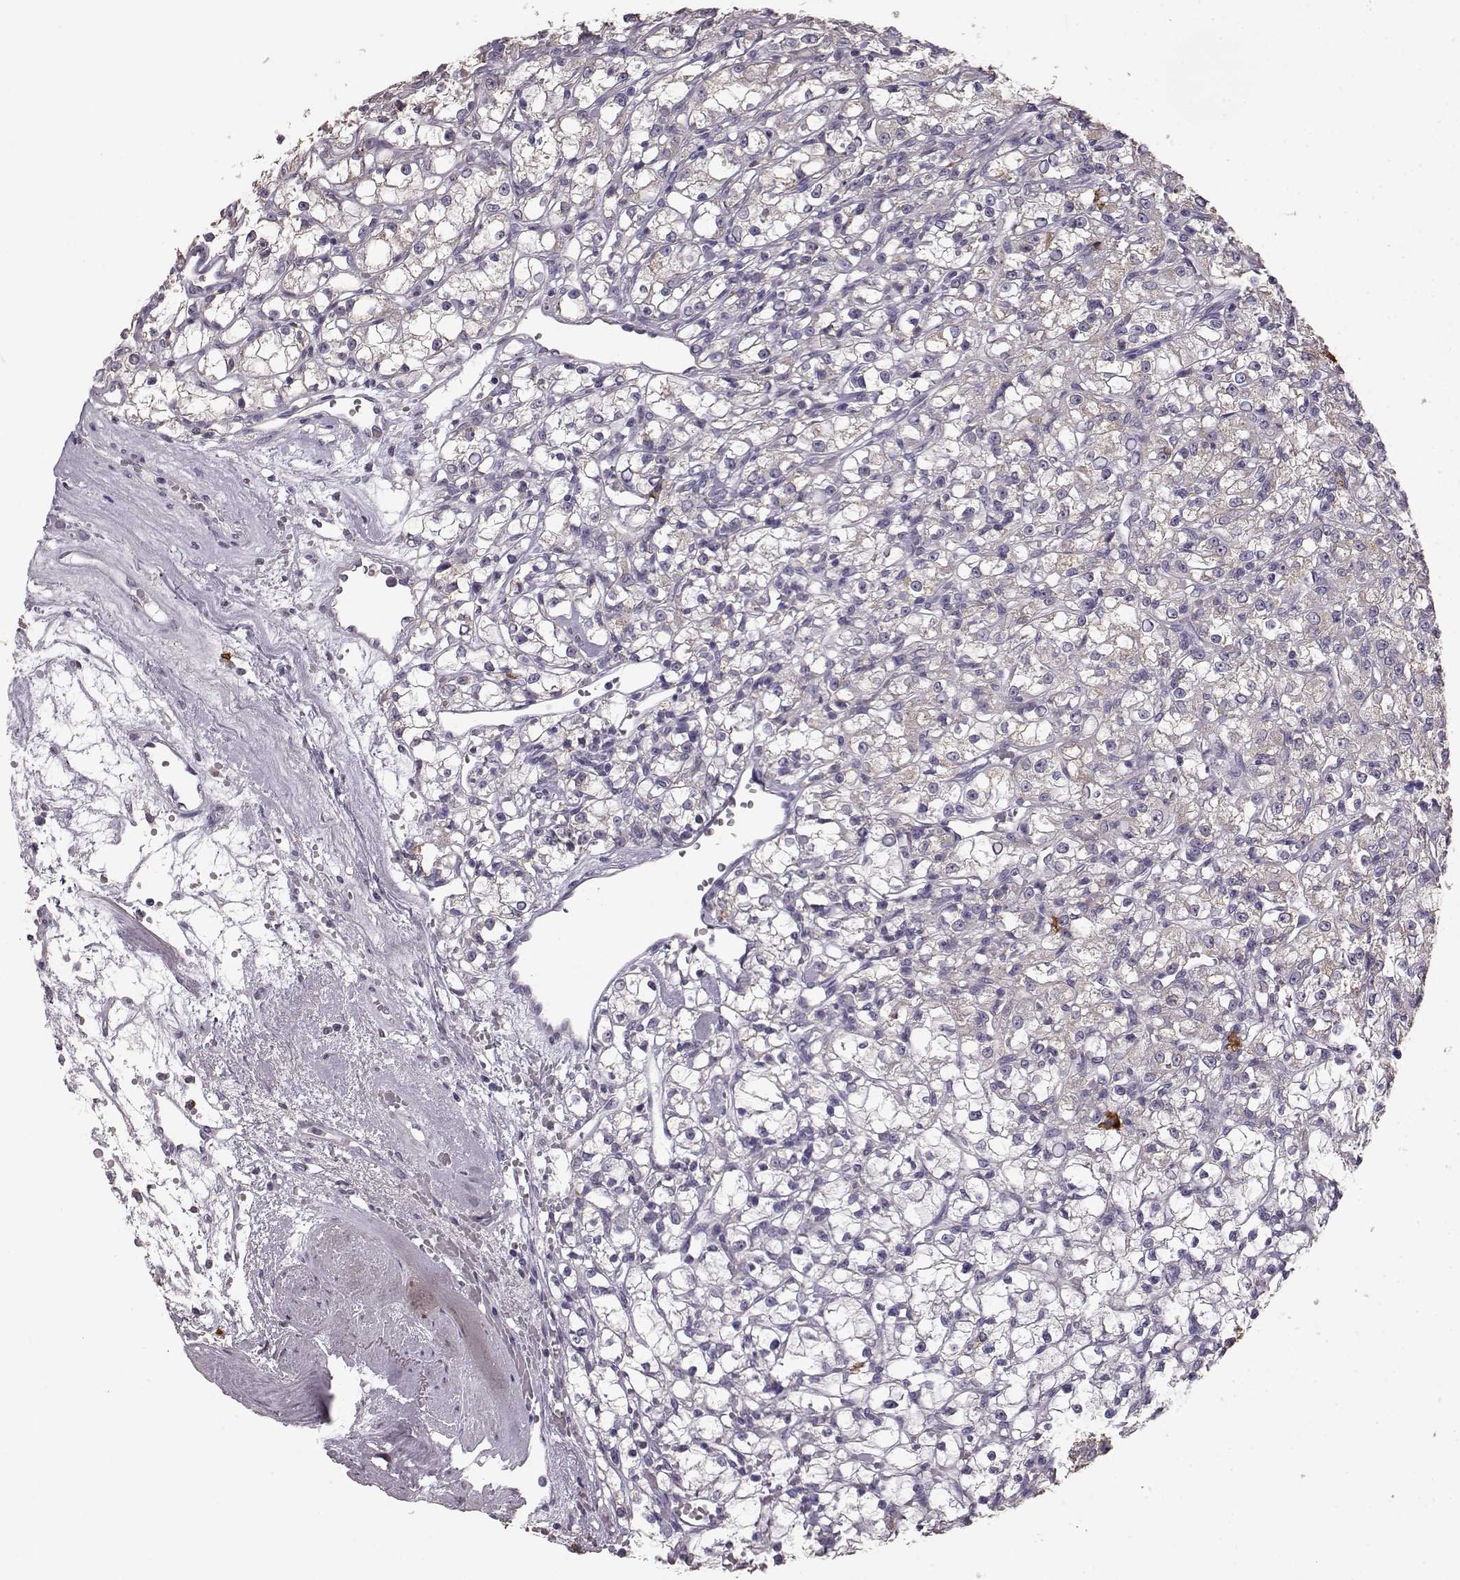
{"staining": {"intensity": "negative", "quantity": "none", "location": "none"}, "tissue": "renal cancer", "cell_type": "Tumor cells", "image_type": "cancer", "snomed": [{"axis": "morphology", "description": "Adenocarcinoma, NOS"}, {"axis": "topography", "description": "Kidney"}], "caption": "Immunohistochemistry histopathology image of renal adenocarcinoma stained for a protein (brown), which exhibits no staining in tumor cells. (Brightfield microscopy of DAB IHC at high magnification).", "gene": "GABRG3", "patient": {"sex": "female", "age": 59}}